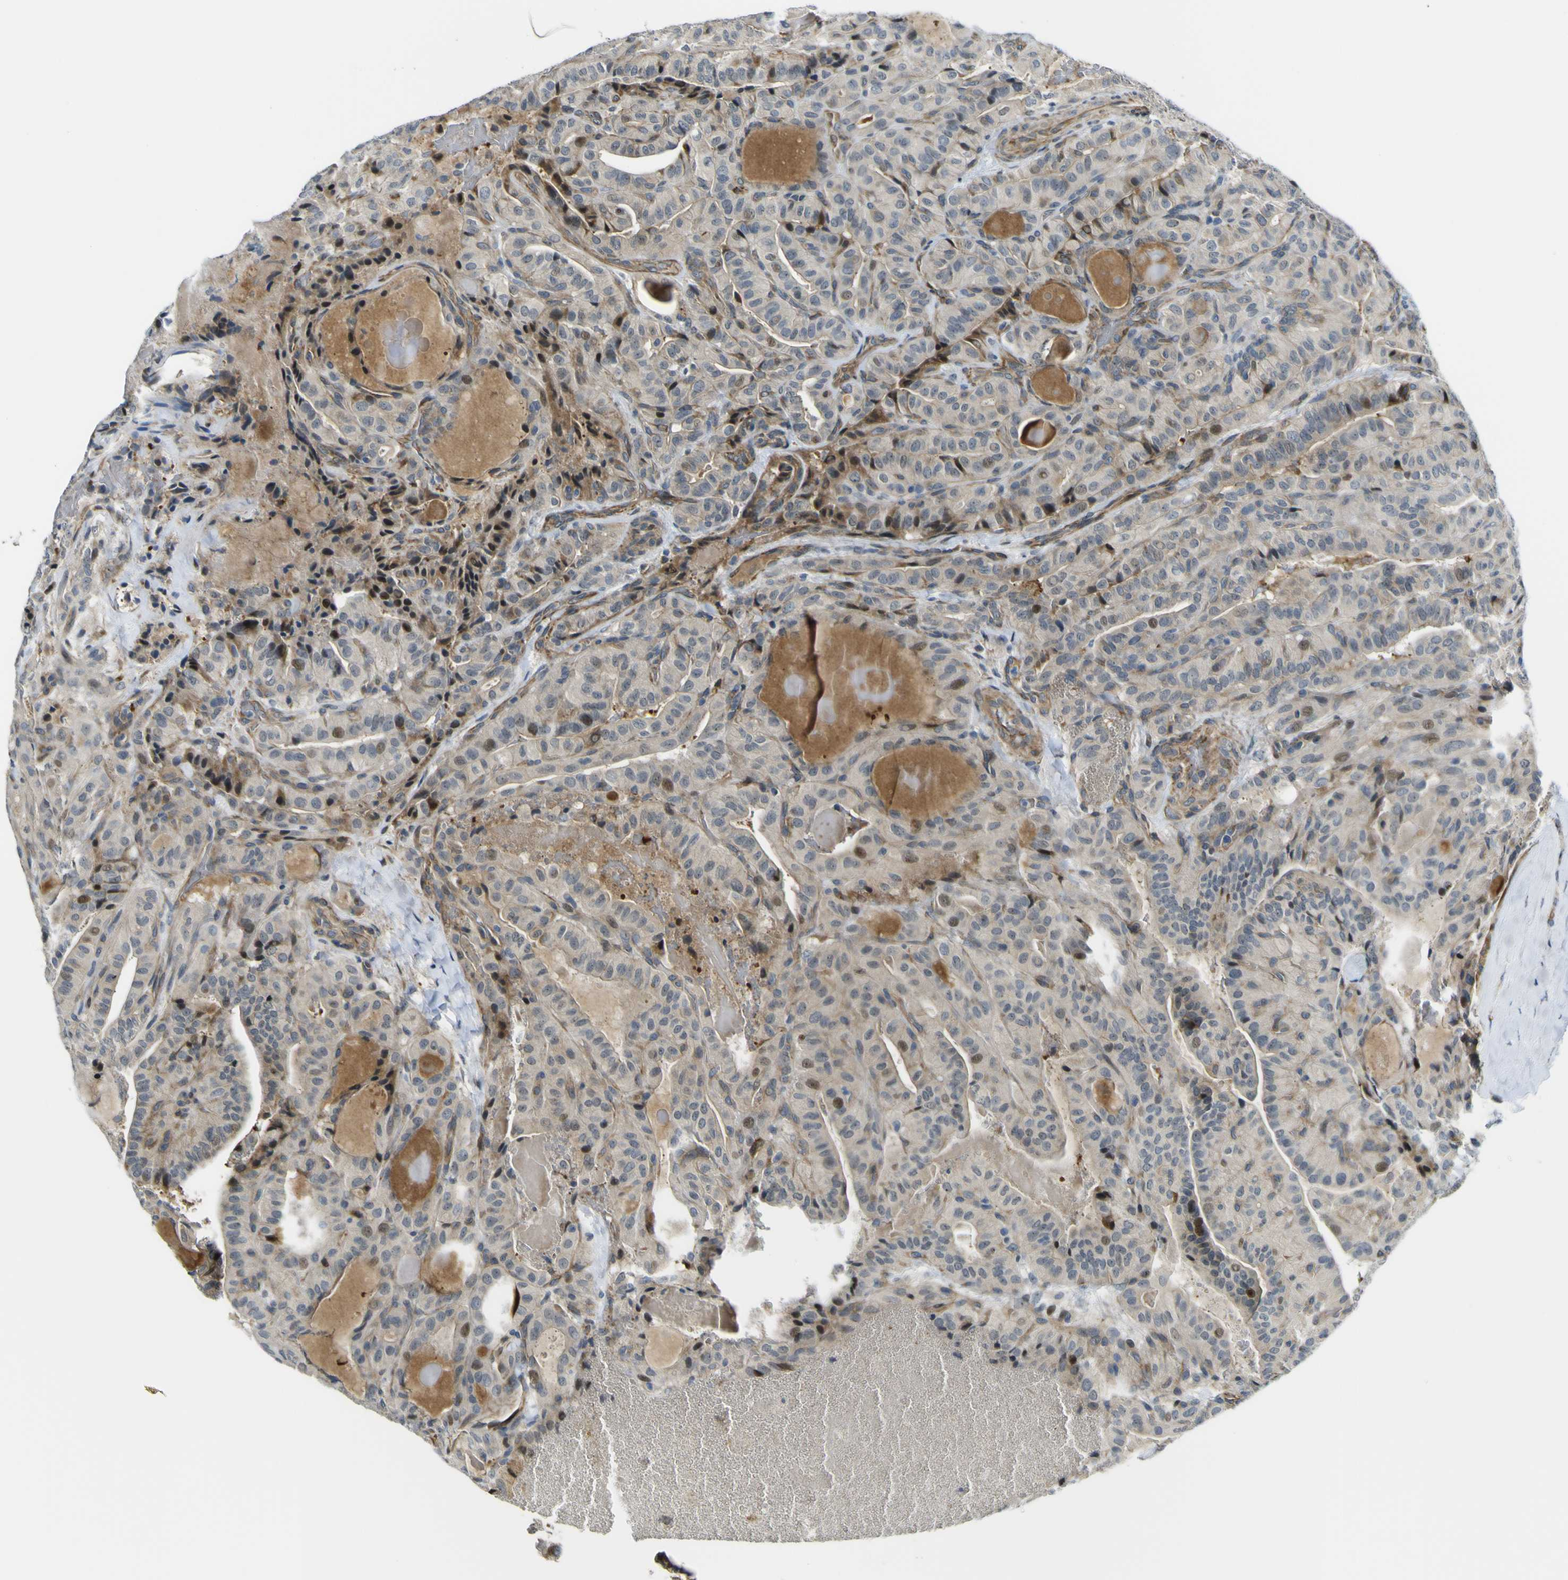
{"staining": {"intensity": "moderate", "quantity": "25%-75%", "location": "cytoplasmic/membranous,nuclear"}, "tissue": "thyroid cancer", "cell_type": "Tumor cells", "image_type": "cancer", "snomed": [{"axis": "morphology", "description": "Papillary adenocarcinoma, NOS"}, {"axis": "topography", "description": "Thyroid gland"}], "caption": "Protein expression analysis of human papillary adenocarcinoma (thyroid) reveals moderate cytoplasmic/membranous and nuclear staining in approximately 25%-75% of tumor cells.", "gene": "KDM7A", "patient": {"sex": "male", "age": 77}}